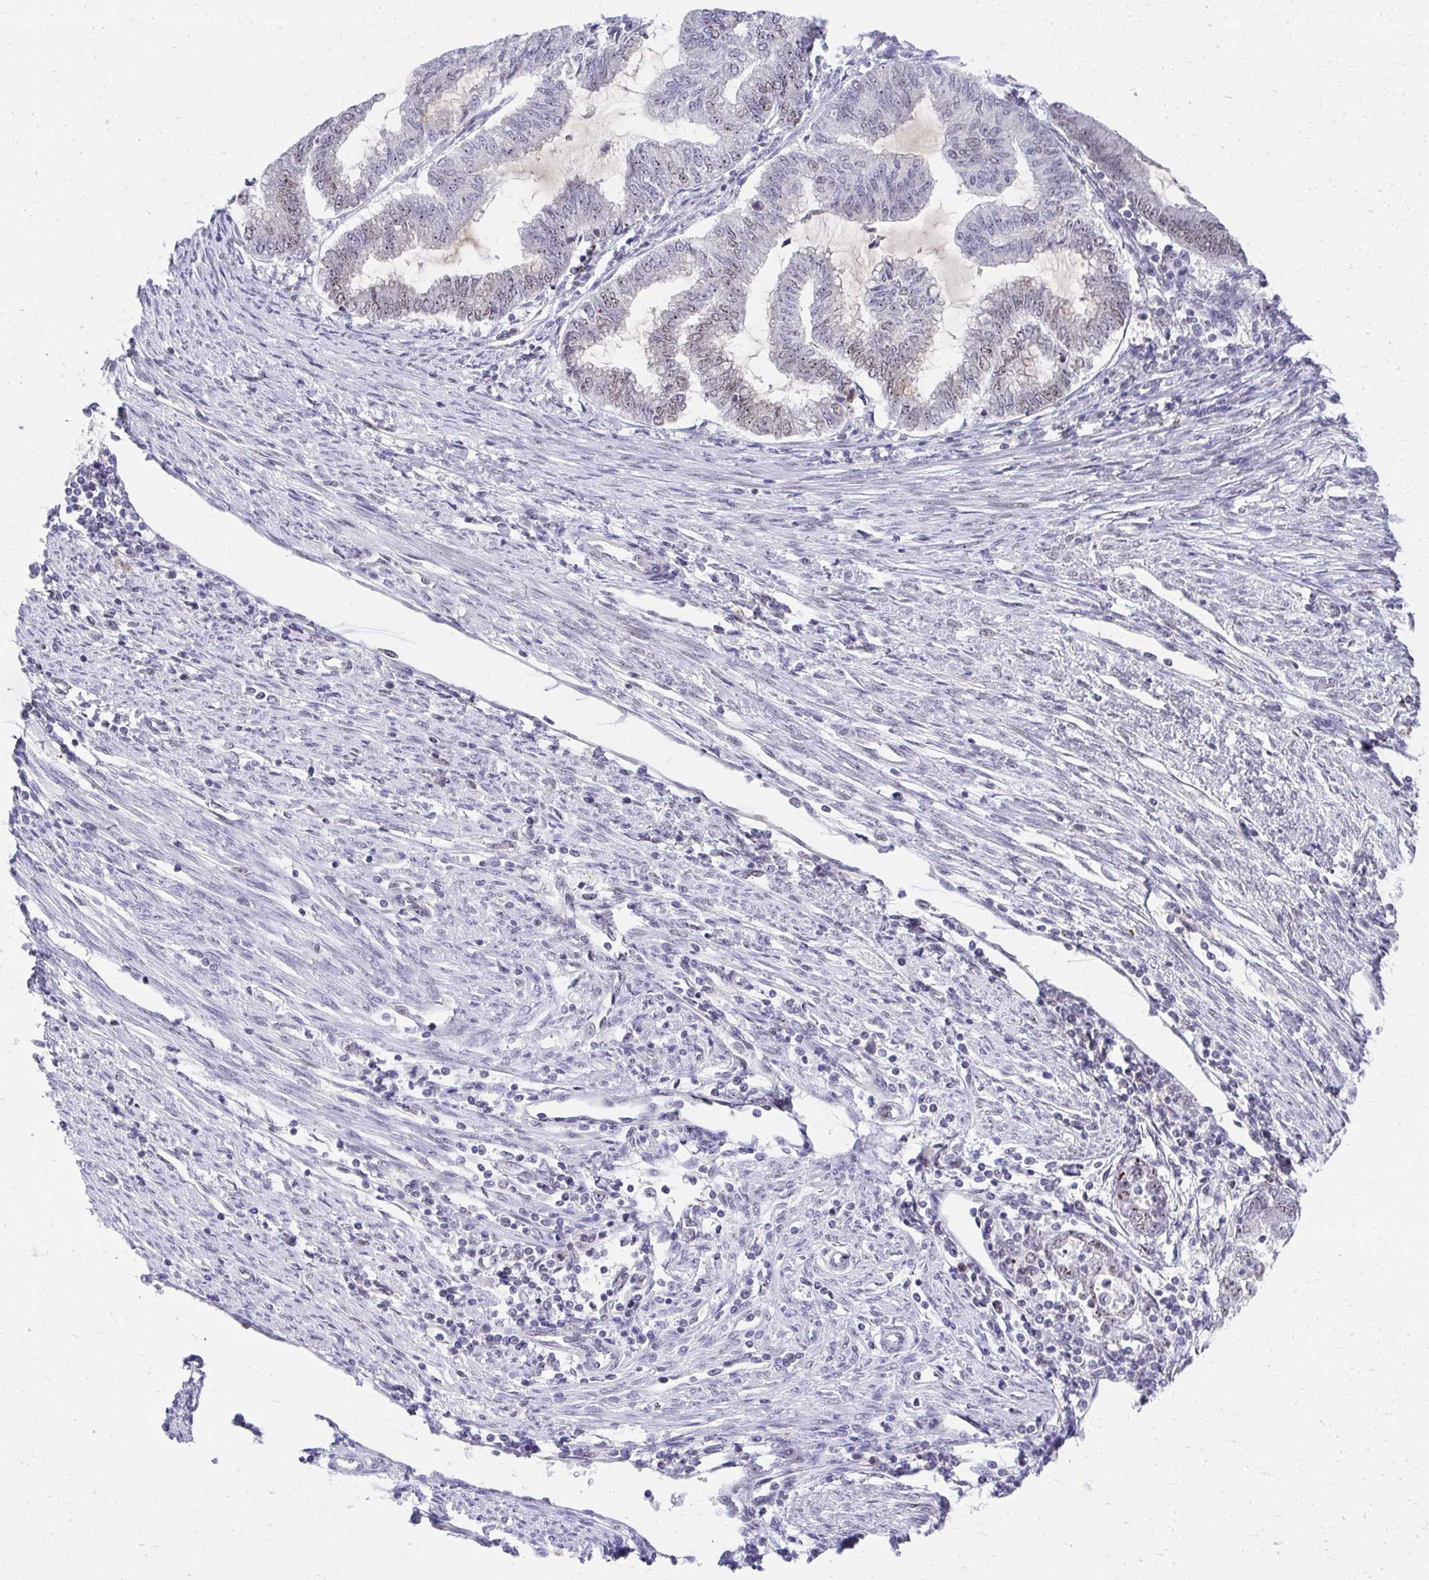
{"staining": {"intensity": "weak", "quantity": "25%-75%", "location": "nuclear"}, "tissue": "endometrial cancer", "cell_type": "Tumor cells", "image_type": "cancer", "snomed": [{"axis": "morphology", "description": "Adenocarcinoma, NOS"}, {"axis": "topography", "description": "Endometrium"}], "caption": "Endometrial adenocarcinoma tissue demonstrates weak nuclear positivity in about 25%-75% of tumor cells, visualized by immunohistochemistry.", "gene": "HIRA", "patient": {"sex": "female", "age": 79}}